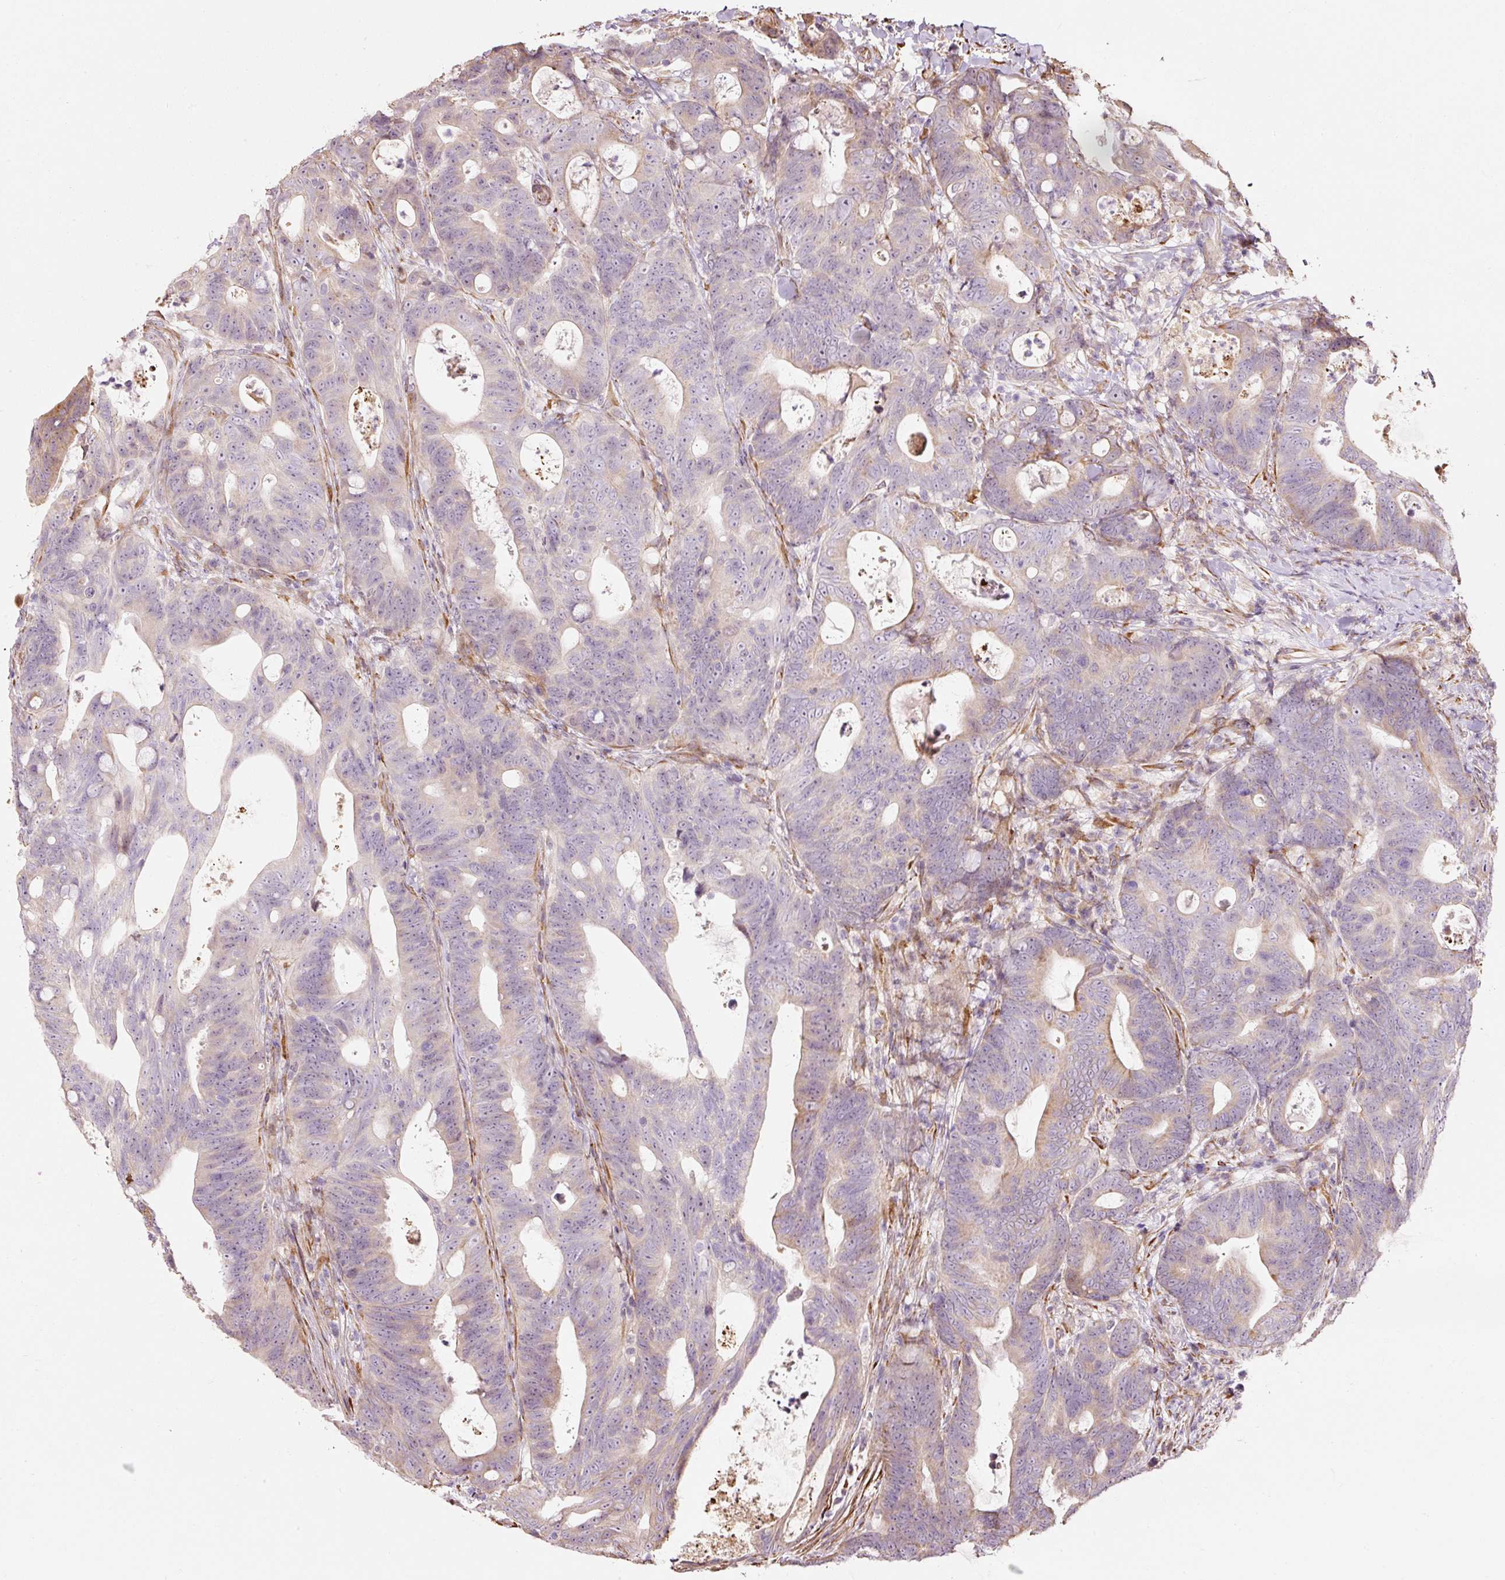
{"staining": {"intensity": "weak", "quantity": "<25%", "location": "cytoplasmic/membranous"}, "tissue": "colorectal cancer", "cell_type": "Tumor cells", "image_type": "cancer", "snomed": [{"axis": "morphology", "description": "Adenocarcinoma, NOS"}, {"axis": "topography", "description": "Colon"}], "caption": "IHC of colorectal cancer (adenocarcinoma) exhibits no expression in tumor cells. (DAB (3,3'-diaminobenzidine) IHC with hematoxylin counter stain).", "gene": "ETF1", "patient": {"sex": "female", "age": 82}}